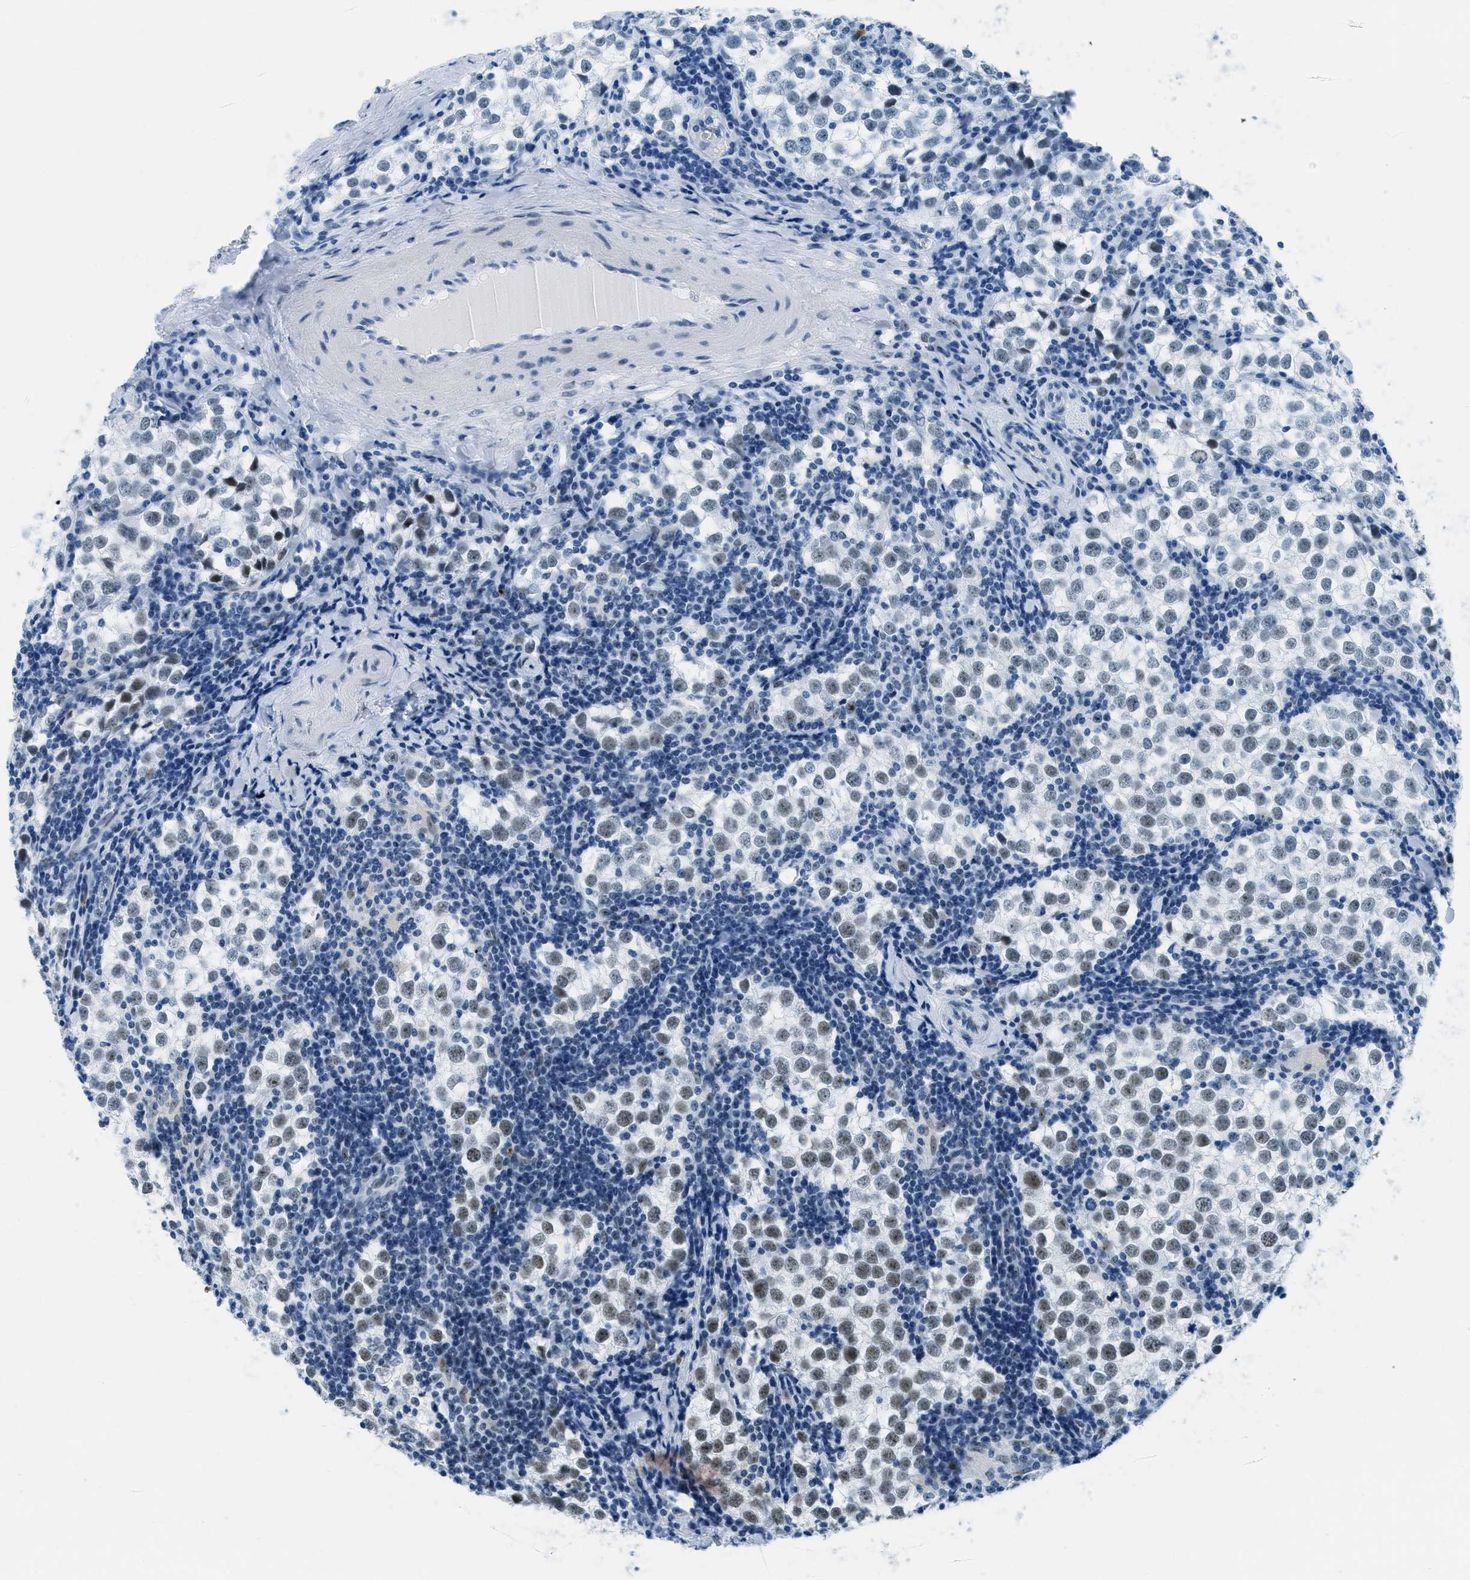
{"staining": {"intensity": "weak", "quantity": ">75%", "location": "nuclear"}, "tissue": "testis cancer", "cell_type": "Tumor cells", "image_type": "cancer", "snomed": [{"axis": "morphology", "description": "Seminoma, NOS"}, {"axis": "morphology", "description": "Carcinoma, Embryonal, NOS"}, {"axis": "topography", "description": "Testis"}], "caption": "A photomicrograph of testis cancer (seminoma) stained for a protein demonstrates weak nuclear brown staining in tumor cells. (IHC, brightfield microscopy, high magnification).", "gene": "PLA2G2A", "patient": {"sex": "male", "age": 36}}